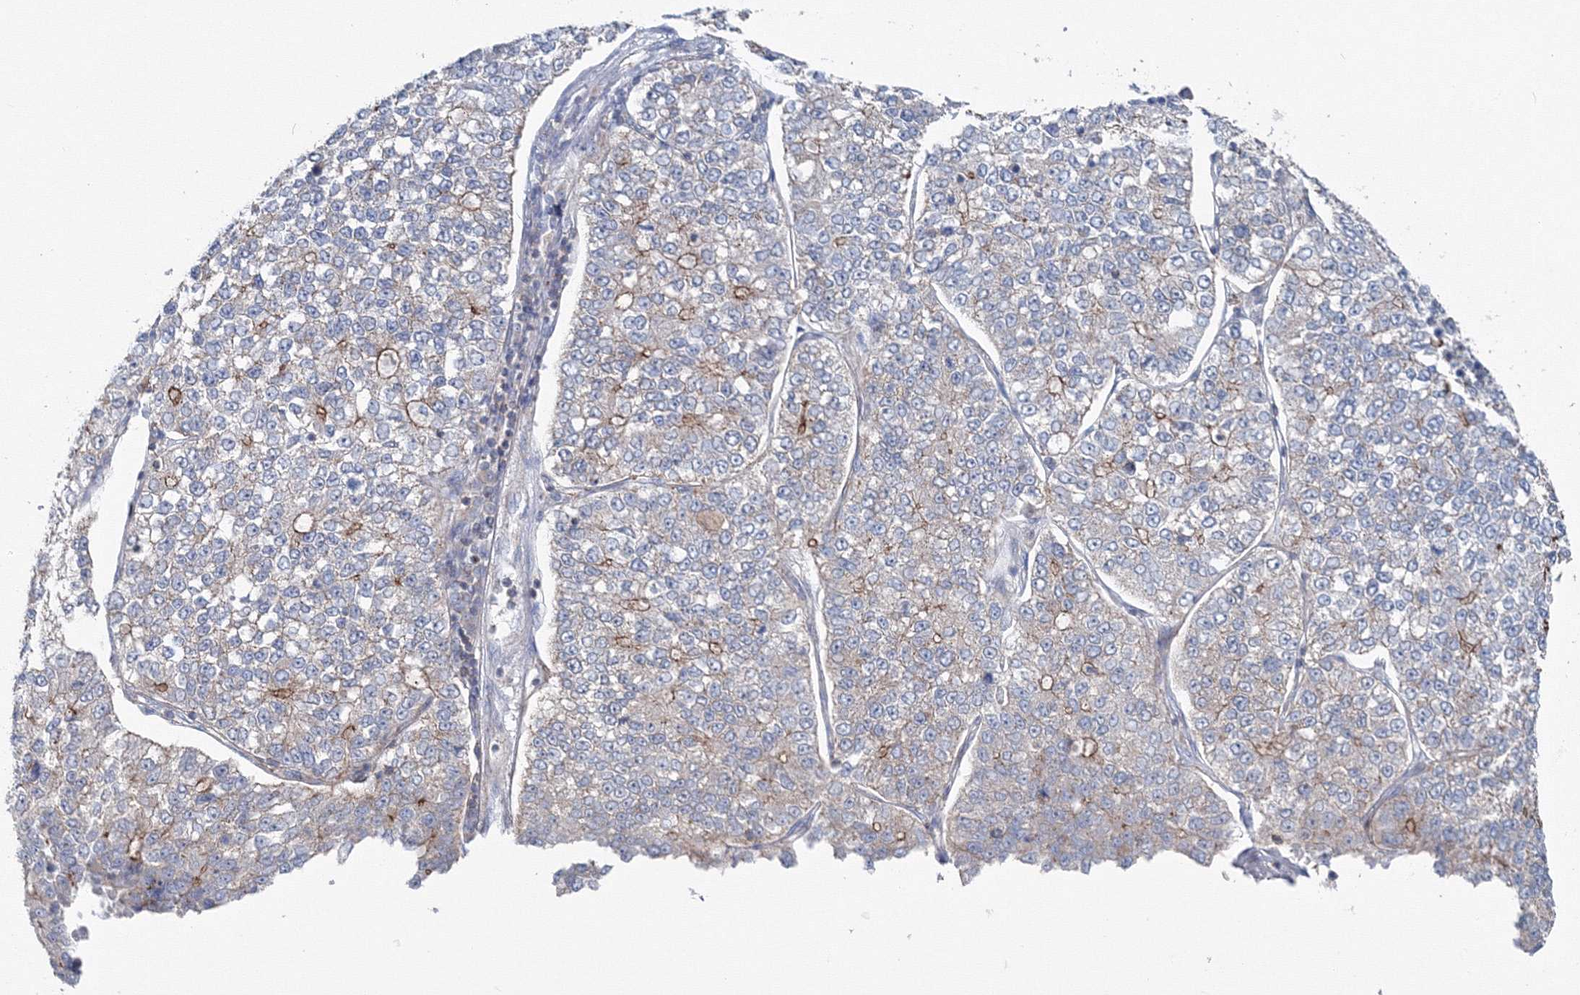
{"staining": {"intensity": "weak", "quantity": "<25%", "location": "cytoplasmic/membranous"}, "tissue": "lung cancer", "cell_type": "Tumor cells", "image_type": "cancer", "snomed": [{"axis": "morphology", "description": "Adenocarcinoma, NOS"}, {"axis": "topography", "description": "Lung"}], "caption": "Adenocarcinoma (lung) was stained to show a protein in brown. There is no significant staining in tumor cells.", "gene": "GGA2", "patient": {"sex": "male", "age": 49}}